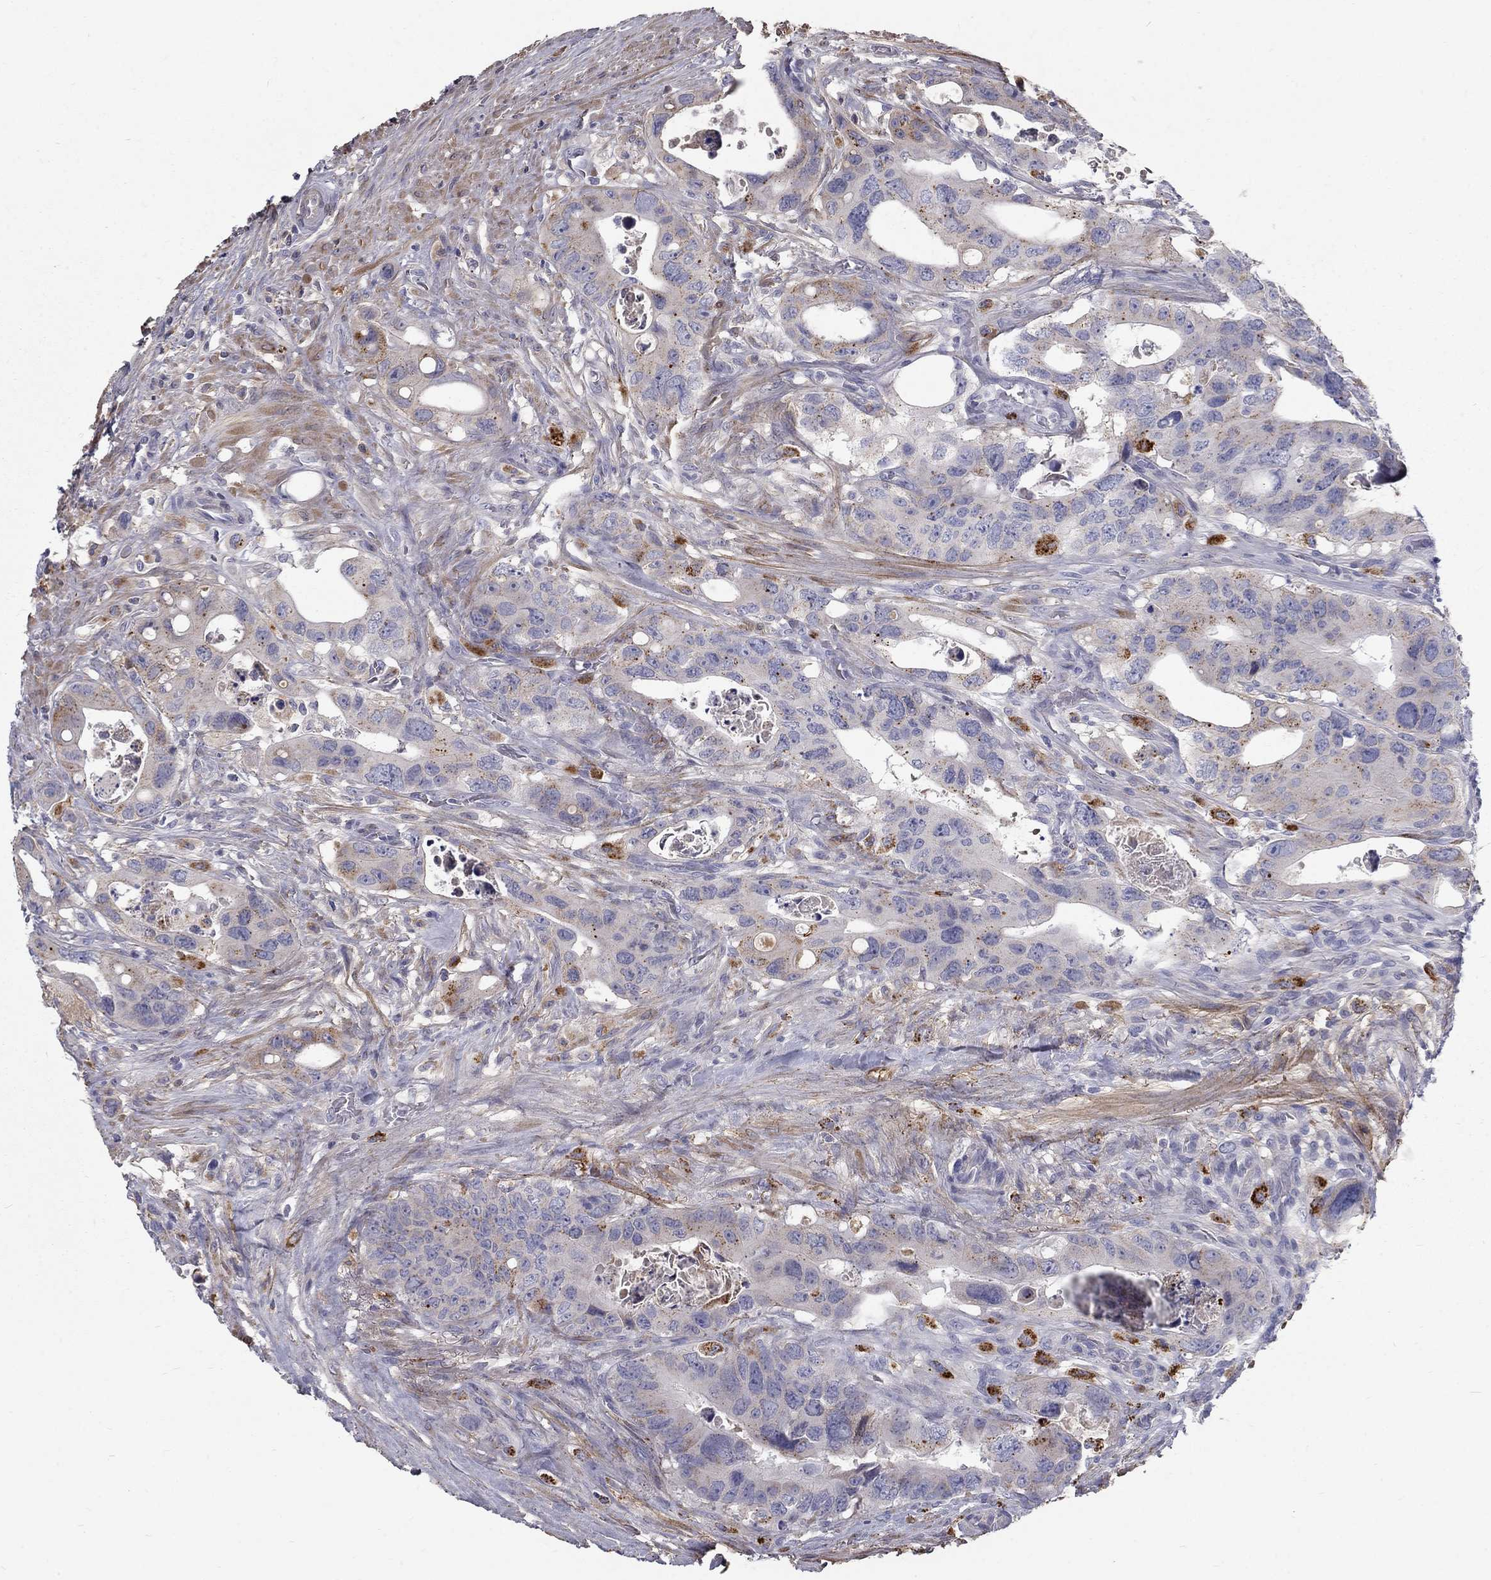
{"staining": {"intensity": "strong", "quantity": "<25%", "location": "cytoplasmic/membranous"}, "tissue": "colorectal cancer", "cell_type": "Tumor cells", "image_type": "cancer", "snomed": [{"axis": "morphology", "description": "Adenocarcinoma, NOS"}, {"axis": "topography", "description": "Rectum"}], "caption": "Tumor cells demonstrate medium levels of strong cytoplasmic/membranous expression in approximately <25% of cells in human adenocarcinoma (colorectal). The protein of interest is shown in brown color, while the nuclei are stained blue.", "gene": "EPDR1", "patient": {"sex": "male", "age": 64}}